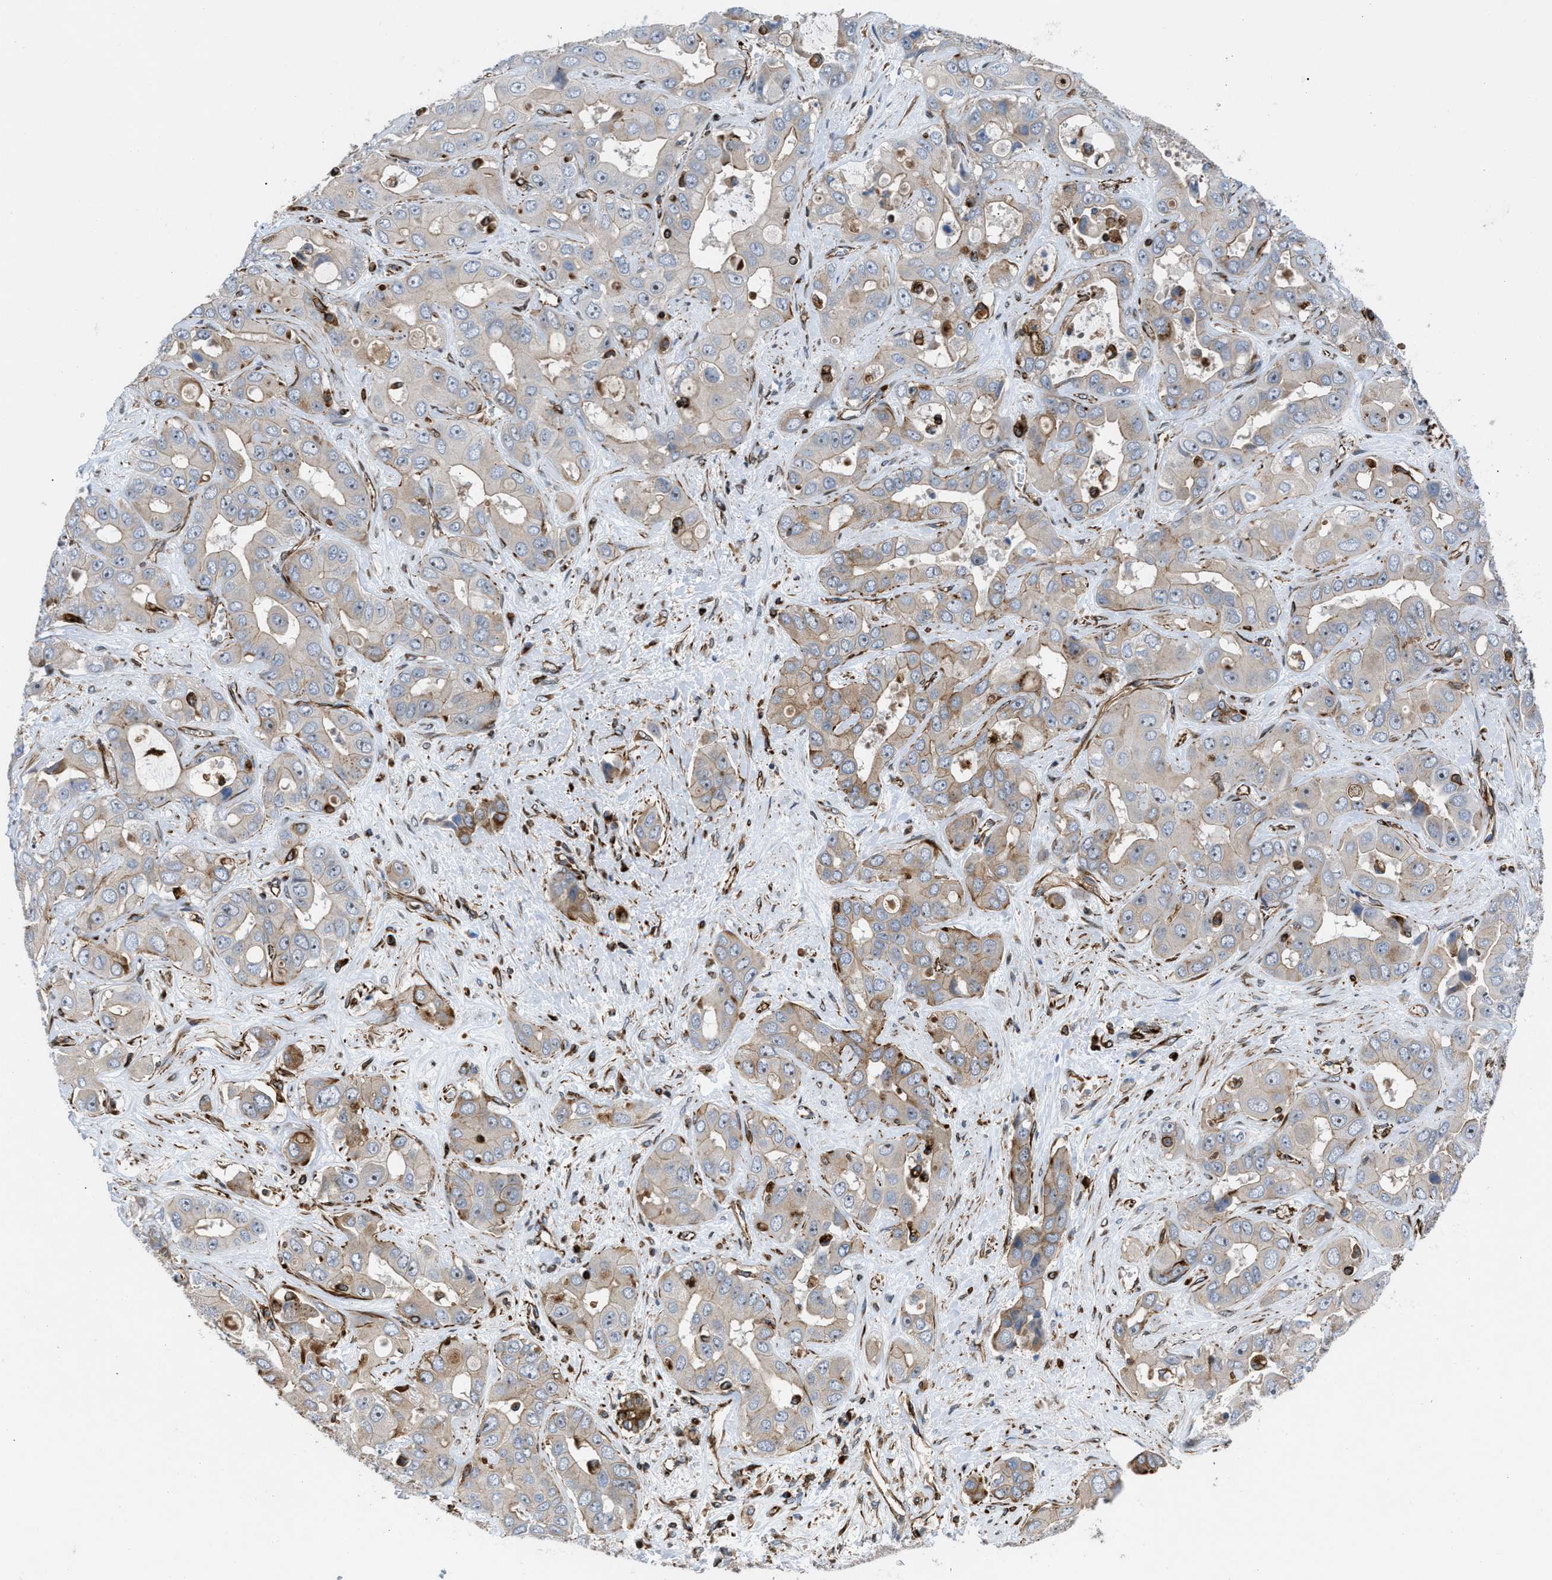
{"staining": {"intensity": "weak", "quantity": "25%-75%", "location": "cytoplasmic/membranous"}, "tissue": "liver cancer", "cell_type": "Tumor cells", "image_type": "cancer", "snomed": [{"axis": "morphology", "description": "Cholangiocarcinoma"}, {"axis": "topography", "description": "Liver"}], "caption": "Immunohistochemistry (IHC) image of human liver cancer stained for a protein (brown), which demonstrates low levels of weak cytoplasmic/membranous expression in about 25%-75% of tumor cells.", "gene": "PTPRE", "patient": {"sex": "female", "age": 52}}